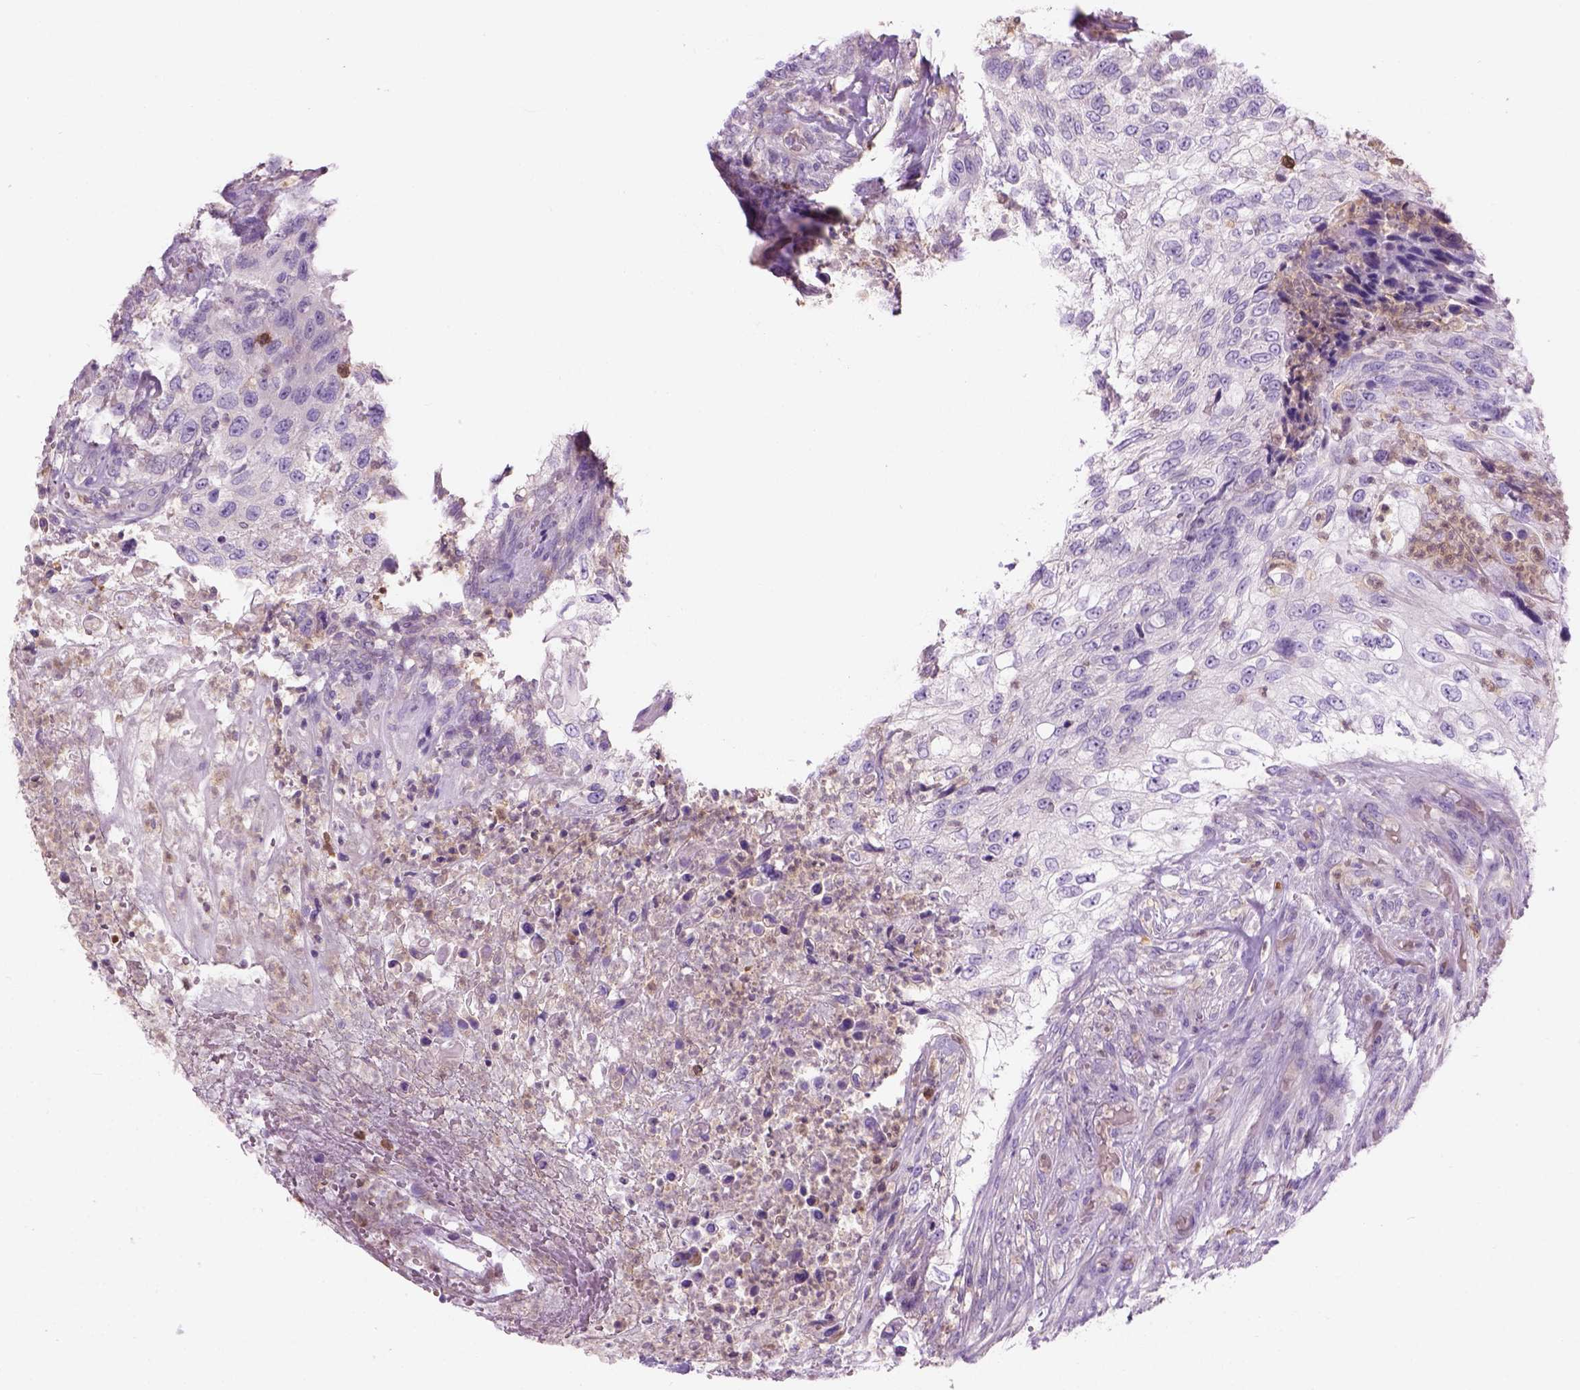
{"staining": {"intensity": "negative", "quantity": "none", "location": "none"}, "tissue": "urothelial cancer", "cell_type": "Tumor cells", "image_type": "cancer", "snomed": [{"axis": "morphology", "description": "Urothelial carcinoma, High grade"}, {"axis": "topography", "description": "Urinary bladder"}], "caption": "Immunohistochemistry (IHC) of human urothelial cancer displays no staining in tumor cells. Brightfield microscopy of IHC stained with DAB (3,3'-diaminobenzidine) (brown) and hematoxylin (blue), captured at high magnification.", "gene": "CD84", "patient": {"sex": "female", "age": 60}}